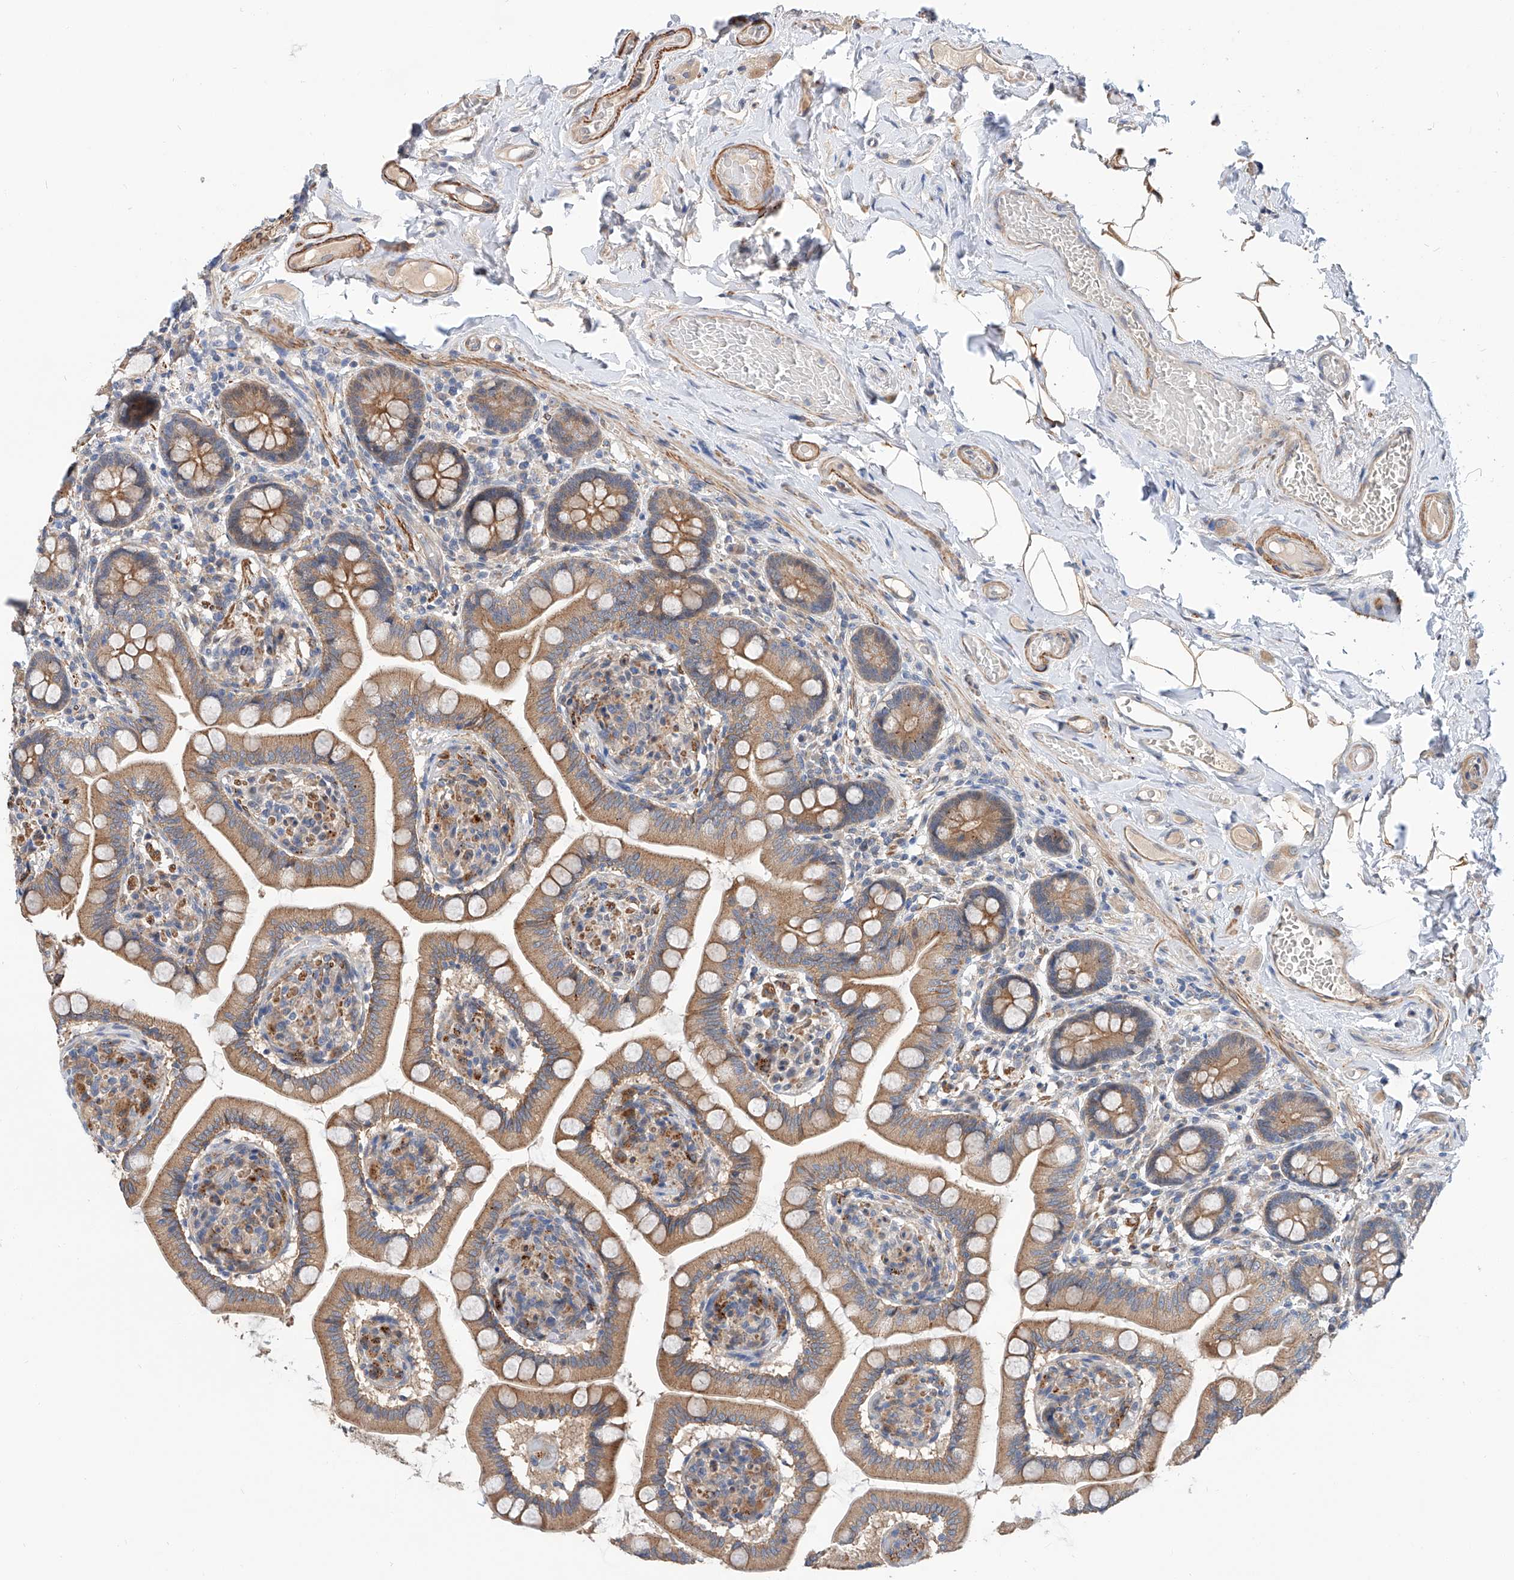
{"staining": {"intensity": "moderate", "quantity": ">75%", "location": "cytoplasmic/membranous"}, "tissue": "small intestine", "cell_type": "Glandular cells", "image_type": "normal", "snomed": [{"axis": "morphology", "description": "Normal tissue, NOS"}, {"axis": "topography", "description": "Small intestine"}], "caption": "A medium amount of moderate cytoplasmic/membranous expression is seen in approximately >75% of glandular cells in benign small intestine.", "gene": "MAGEE2", "patient": {"sex": "female", "age": 64}}